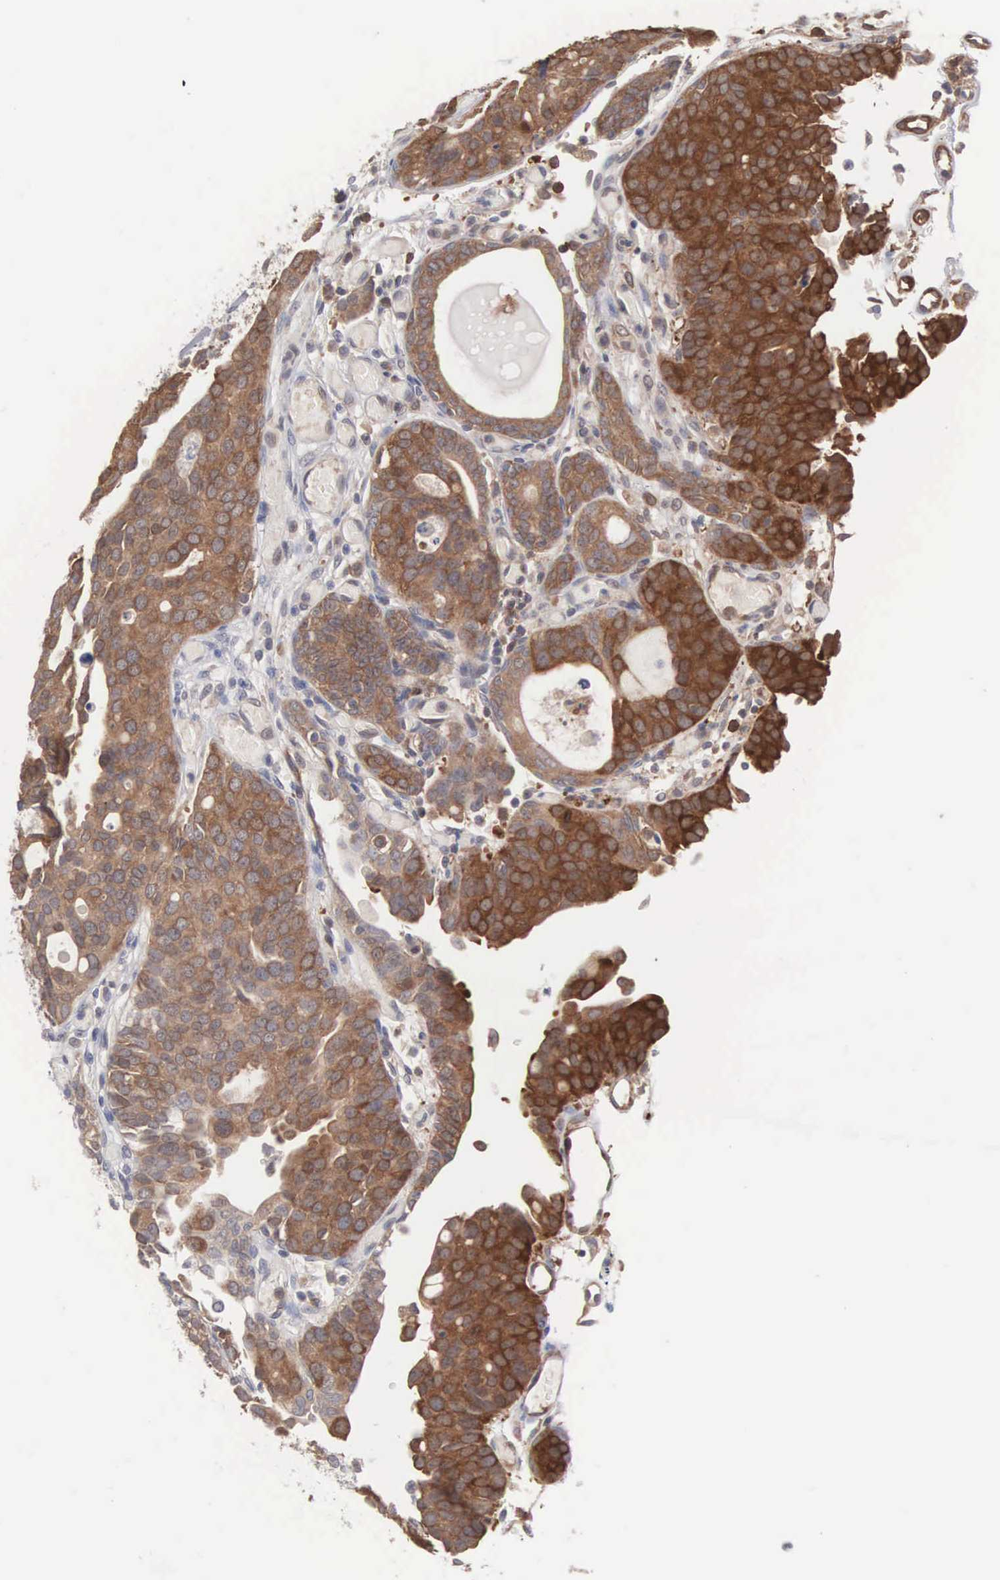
{"staining": {"intensity": "moderate", "quantity": ">75%", "location": "cytoplasmic/membranous"}, "tissue": "urothelial cancer", "cell_type": "Tumor cells", "image_type": "cancer", "snomed": [{"axis": "morphology", "description": "Urothelial carcinoma, High grade"}, {"axis": "topography", "description": "Urinary bladder"}], "caption": "High-power microscopy captured an immunohistochemistry histopathology image of high-grade urothelial carcinoma, revealing moderate cytoplasmic/membranous positivity in approximately >75% of tumor cells. (DAB (3,3'-diaminobenzidine) IHC, brown staining for protein, blue staining for nuclei).", "gene": "MTHFD1", "patient": {"sex": "male", "age": 78}}